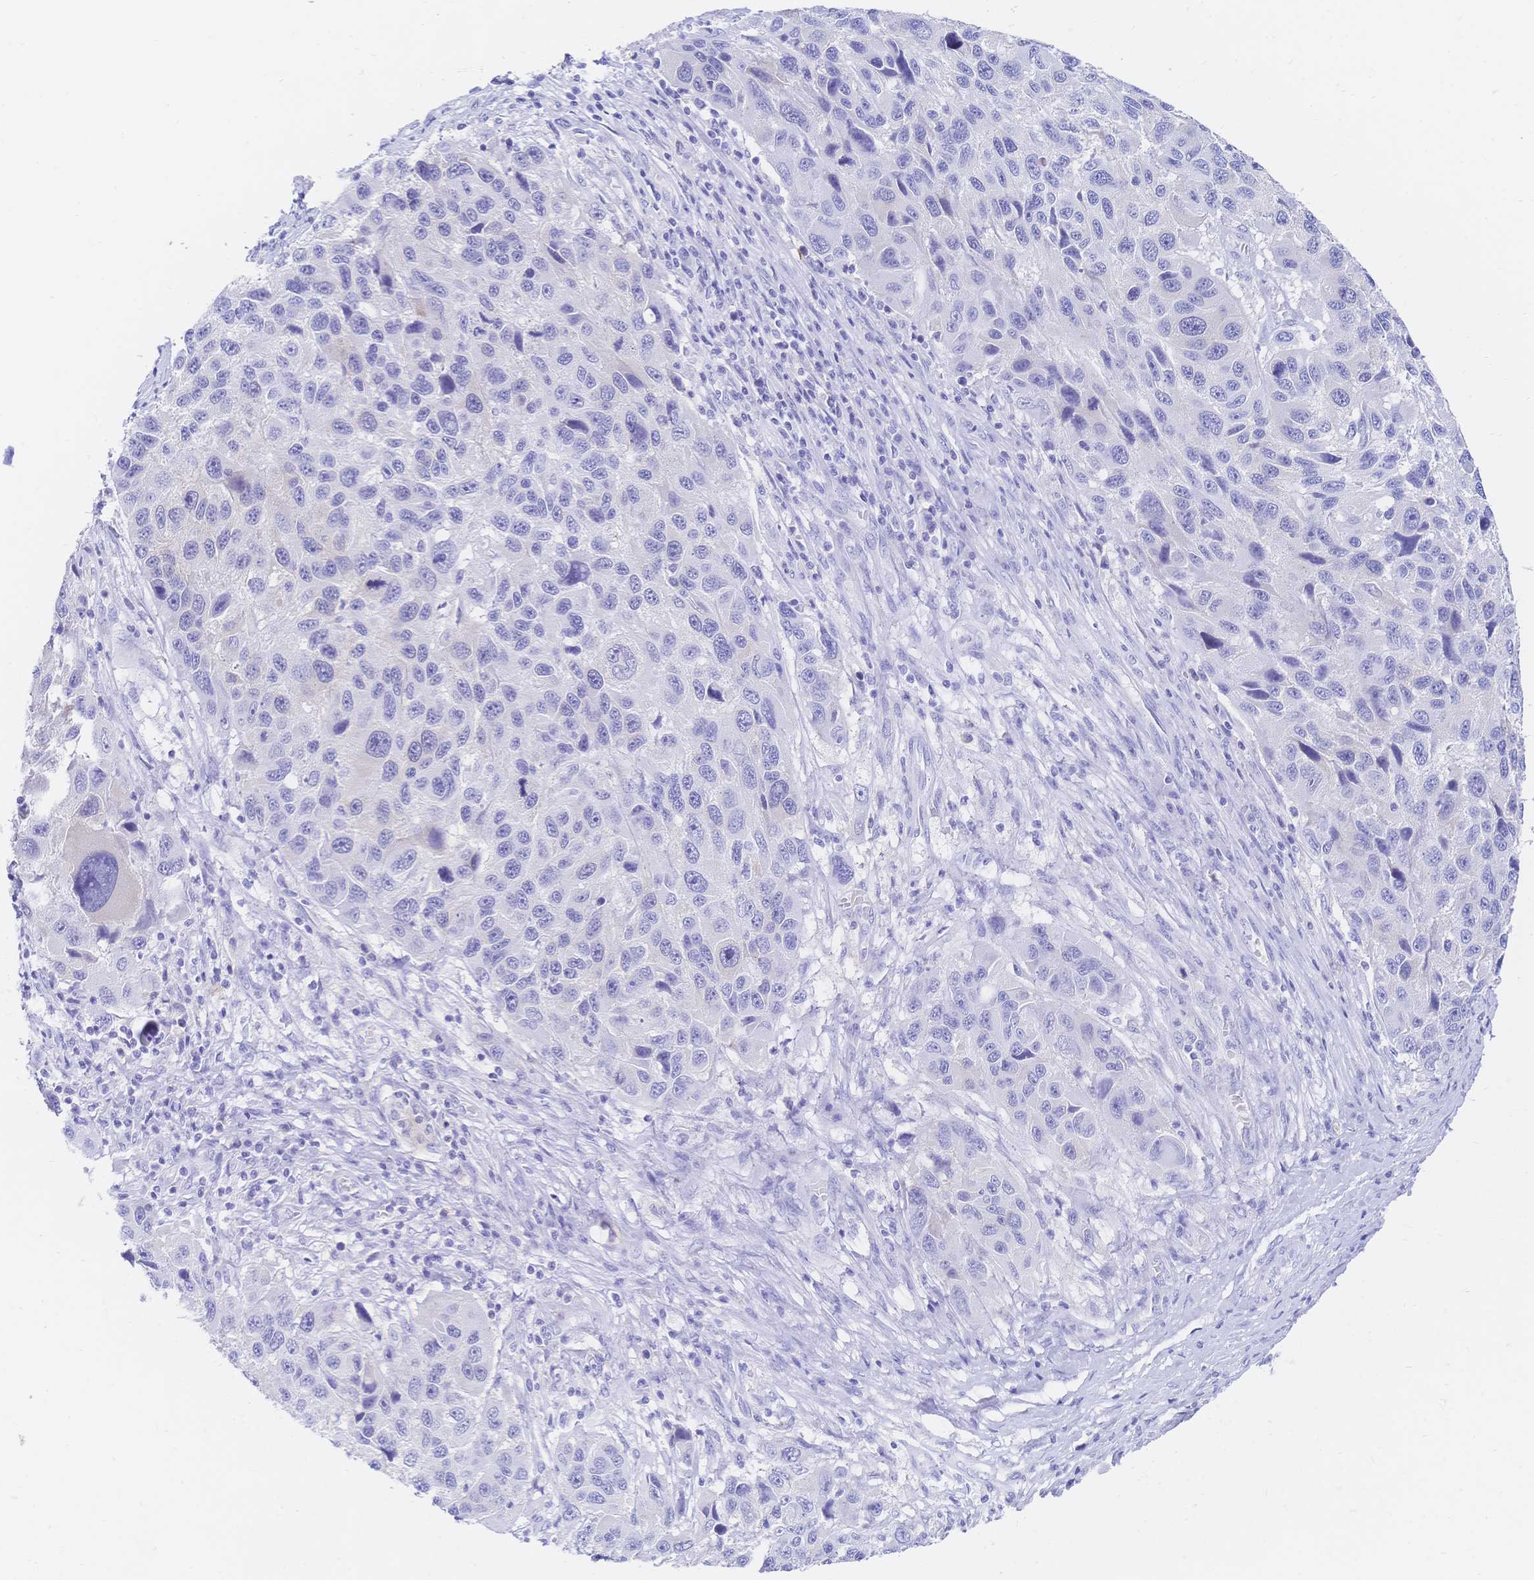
{"staining": {"intensity": "negative", "quantity": "none", "location": "none"}, "tissue": "melanoma", "cell_type": "Tumor cells", "image_type": "cancer", "snomed": [{"axis": "morphology", "description": "Malignant melanoma, NOS"}, {"axis": "topography", "description": "Skin"}], "caption": "This is a micrograph of immunohistochemistry staining of melanoma, which shows no staining in tumor cells. The staining was performed using DAB (3,3'-diaminobenzidine) to visualize the protein expression in brown, while the nuclei were stained in blue with hematoxylin (Magnification: 20x).", "gene": "RRM1", "patient": {"sex": "male", "age": 53}}